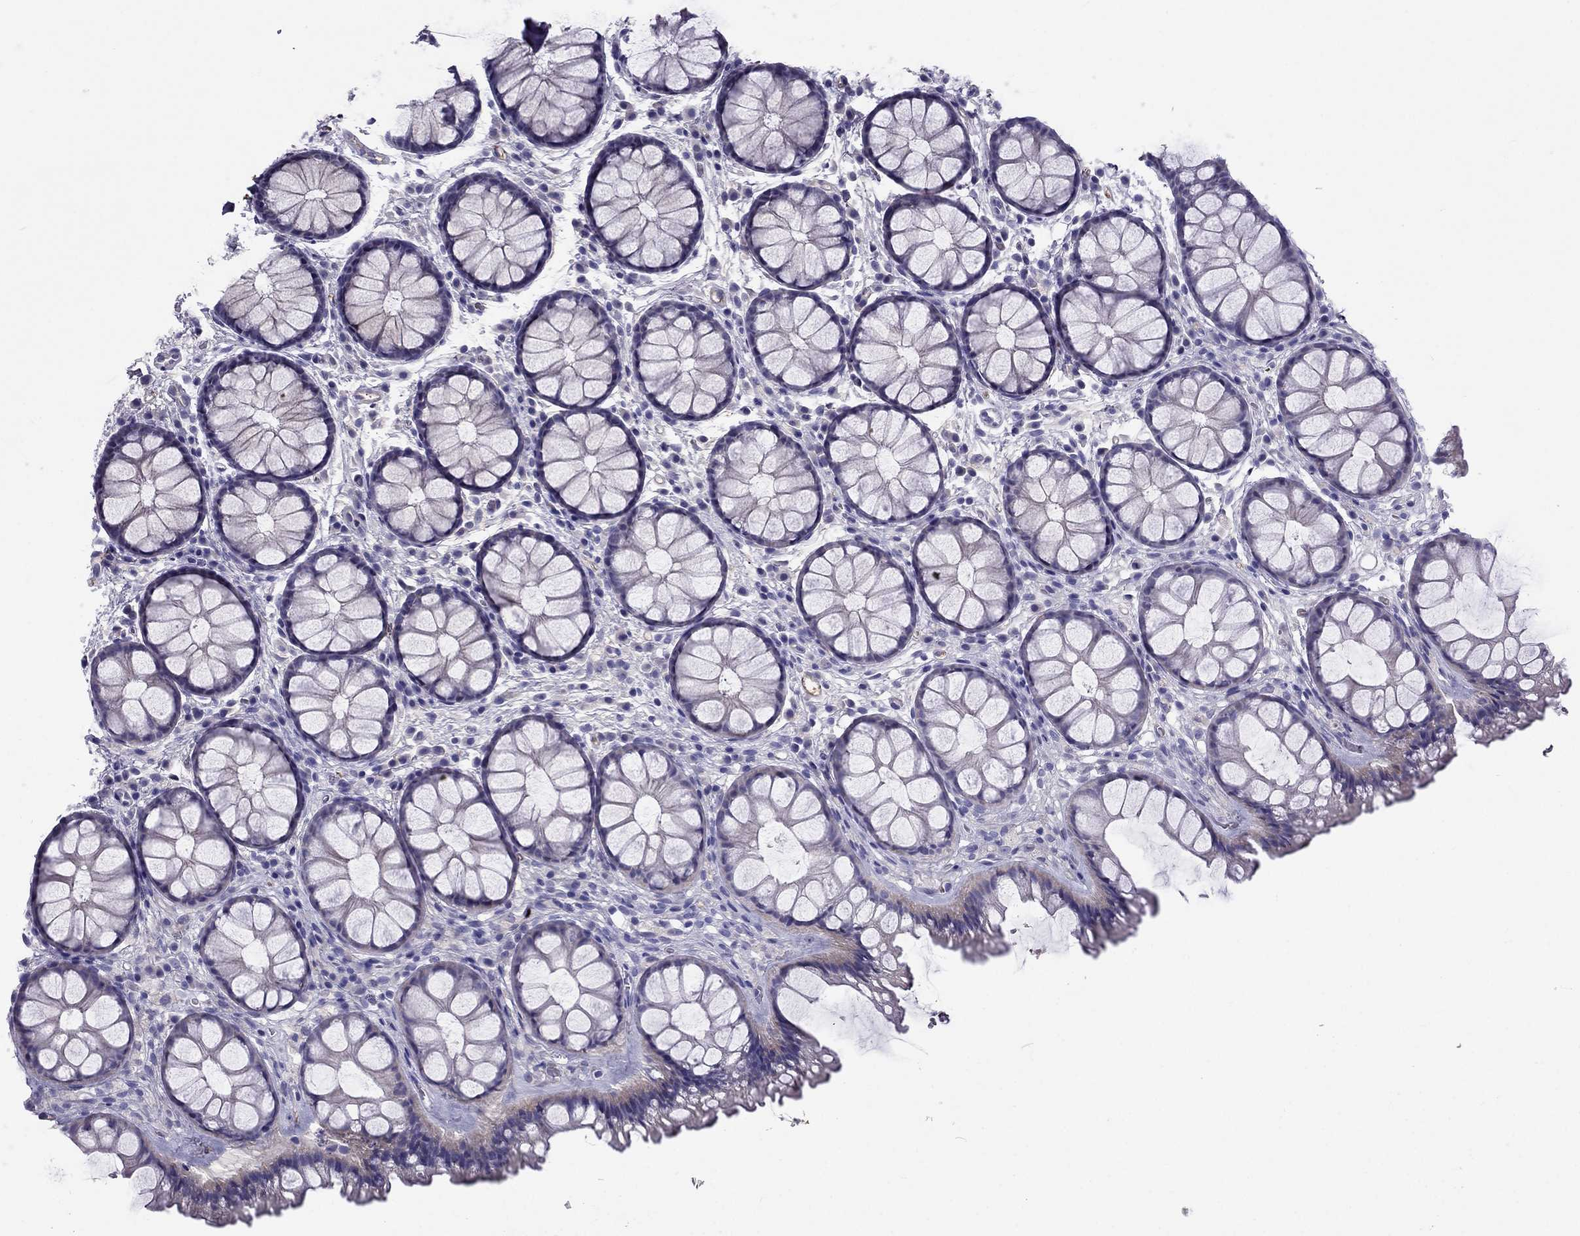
{"staining": {"intensity": "weak", "quantity": "25%-75%", "location": "cytoplasmic/membranous"}, "tissue": "rectum", "cell_type": "Glandular cells", "image_type": "normal", "snomed": [{"axis": "morphology", "description": "Normal tissue, NOS"}, {"axis": "topography", "description": "Rectum"}], "caption": "Weak cytoplasmic/membranous protein staining is identified in about 25%-75% of glandular cells in rectum. (brown staining indicates protein expression, while blue staining denotes nuclei).", "gene": "TBC1D21", "patient": {"sex": "female", "age": 62}}